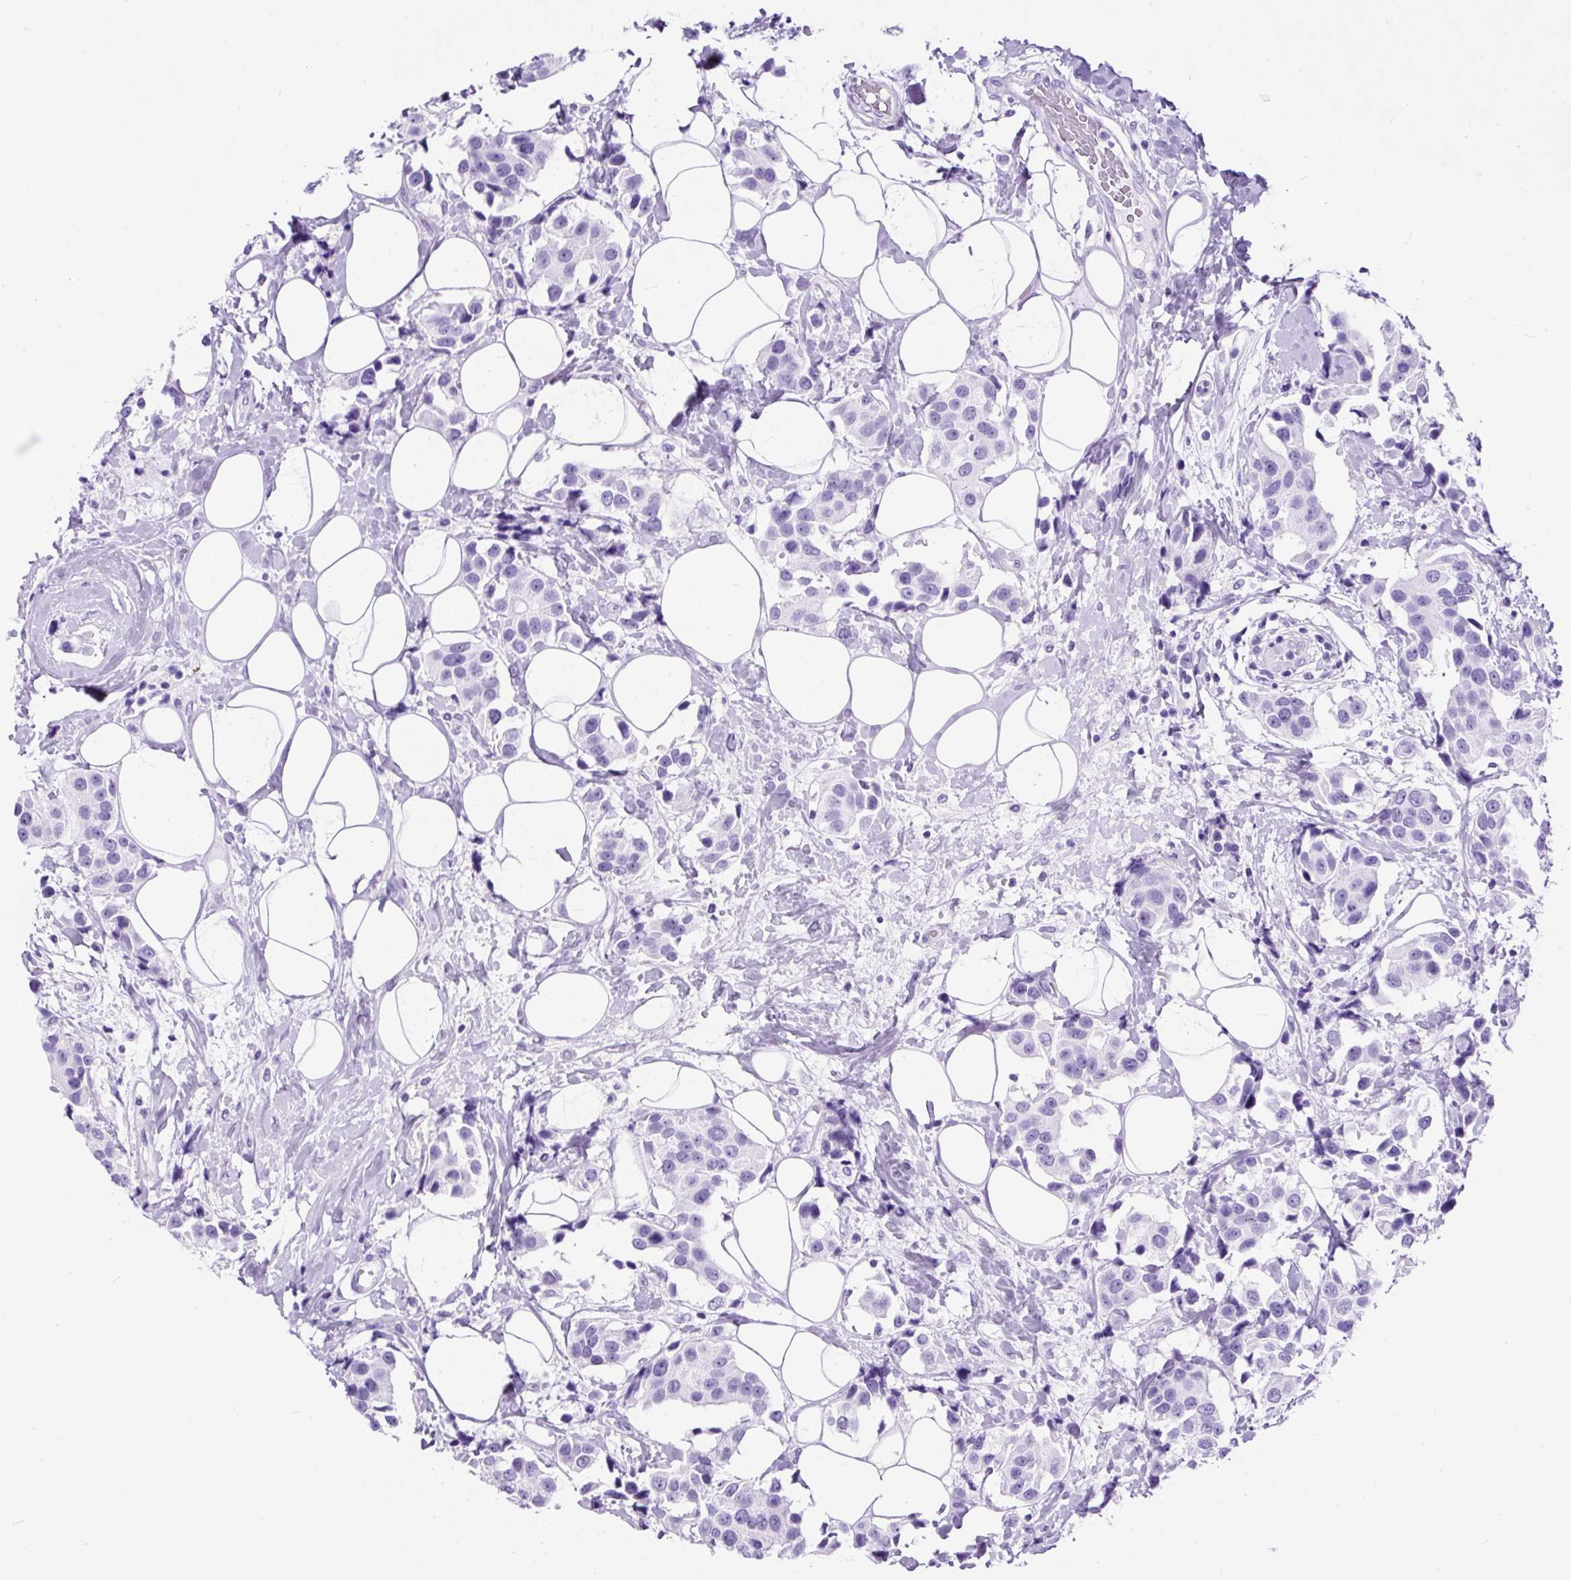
{"staining": {"intensity": "negative", "quantity": "none", "location": "none"}, "tissue": "breast cancer", "cell_type": "Tumor cells", "image_type": "cancer", "snomed": [{"axis": "morphology", "description": "Normal tissue, NOS"}, {"axis": "morphology", "description": "Duct carcinoma"}, {"axis": "topography", "description": "Breast"}], "caption": "This is an immunohistochemistry micrograph of human breast invasive ductal carcinoma. There is no expression in tumor cells.", "gene": "CEL", "patient": {"sex": "female", "age": 39}}